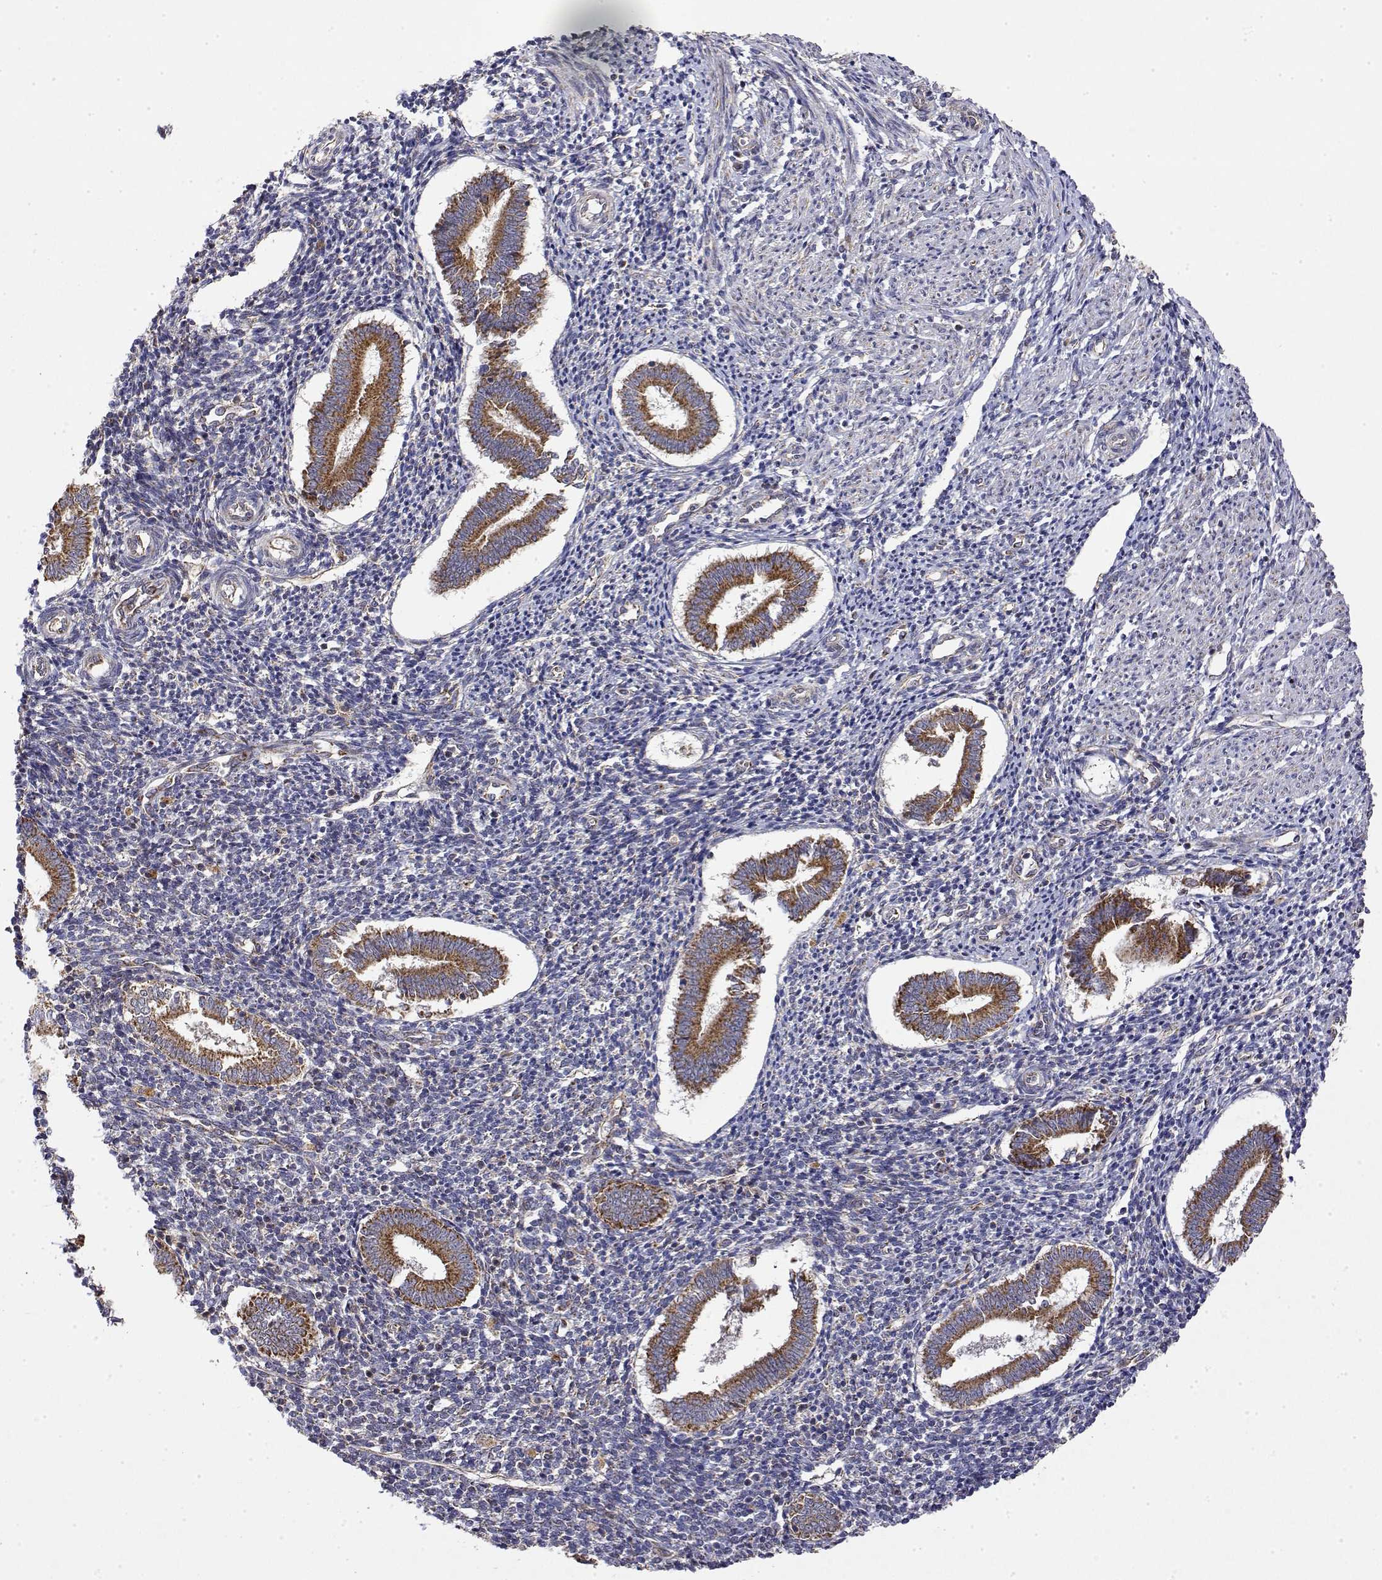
{"staining": {"intensity": "weak", "quantity": "25%-75%", "location": "cytoplasmic/membranous"}, "tissue": "endometrium", "cell_type": "Cells in endometrial stroma", "image_type": "normal", "snomed": [{"axis": "morphology", "description": "Normal tissue, NOS"}, {"axis": "topography", "description": "Endometrium"}], "caption": "Normal endometrium exhibits weak cytoplasmic/membranous staining in about 25%-75% of cells in endometrial stroma.", "gene": "GADD45GIP1", "patient": {"sex": "female", "age": 25}}